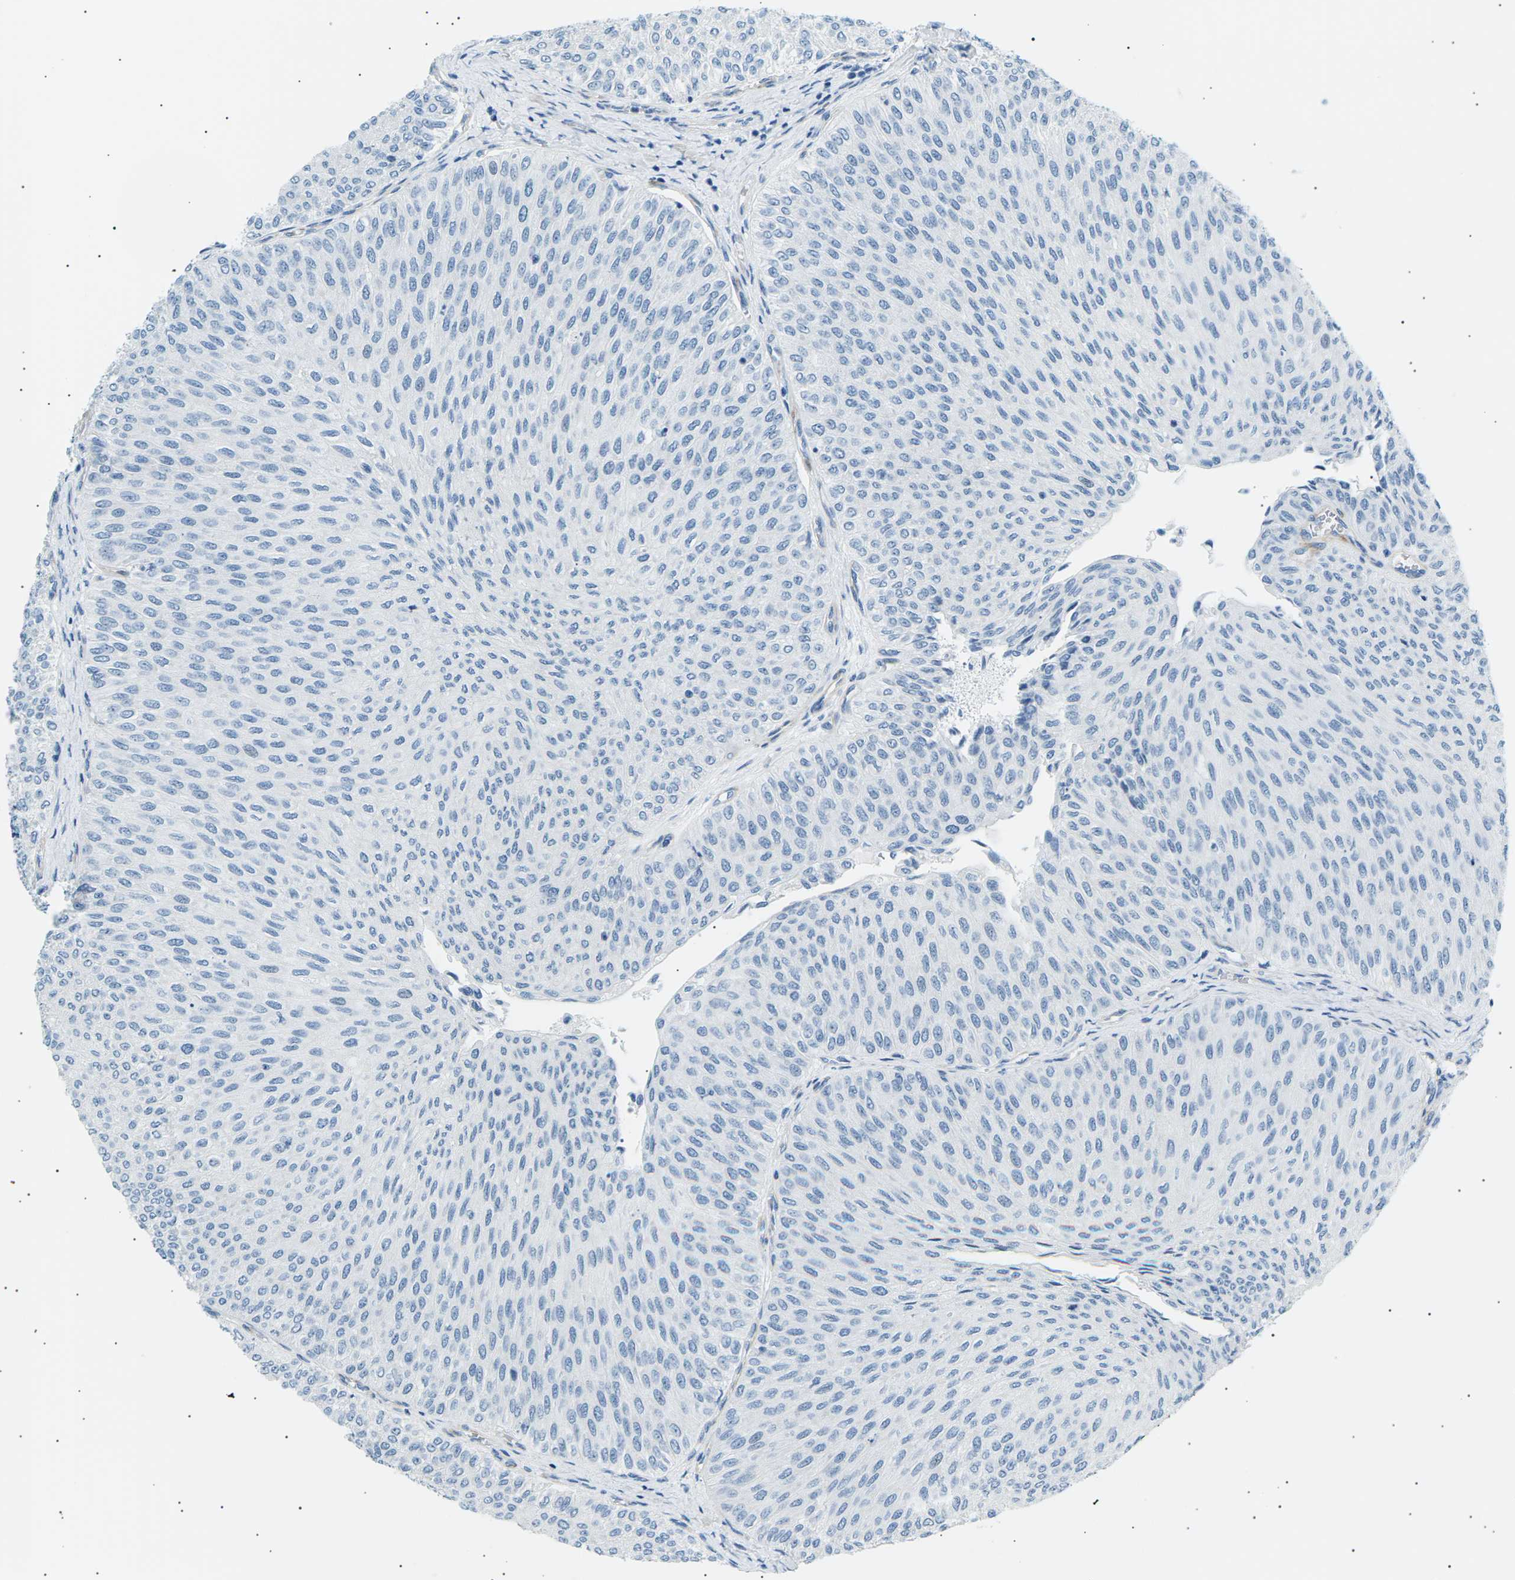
{"staining": {"intensity": "negative", "quantity": "none", "location": "none"}, "tissue": "urothelial cancer", "cell_type": "Tumor cells", "image_type": "cancer", "snomed": [{"axis": "morphology", "description": "Urothelial carcinoma, Low grade"}, {"axis": "topography", "description": "Urinary bladder"}], "caption": "High power microscopy micrograph of an IHC histopathology image of urothelial cancer, revealing no significant expression in tumor cells.", "gene": "SEPTIN5", "patient": {"sex": "male", "age": 78}}